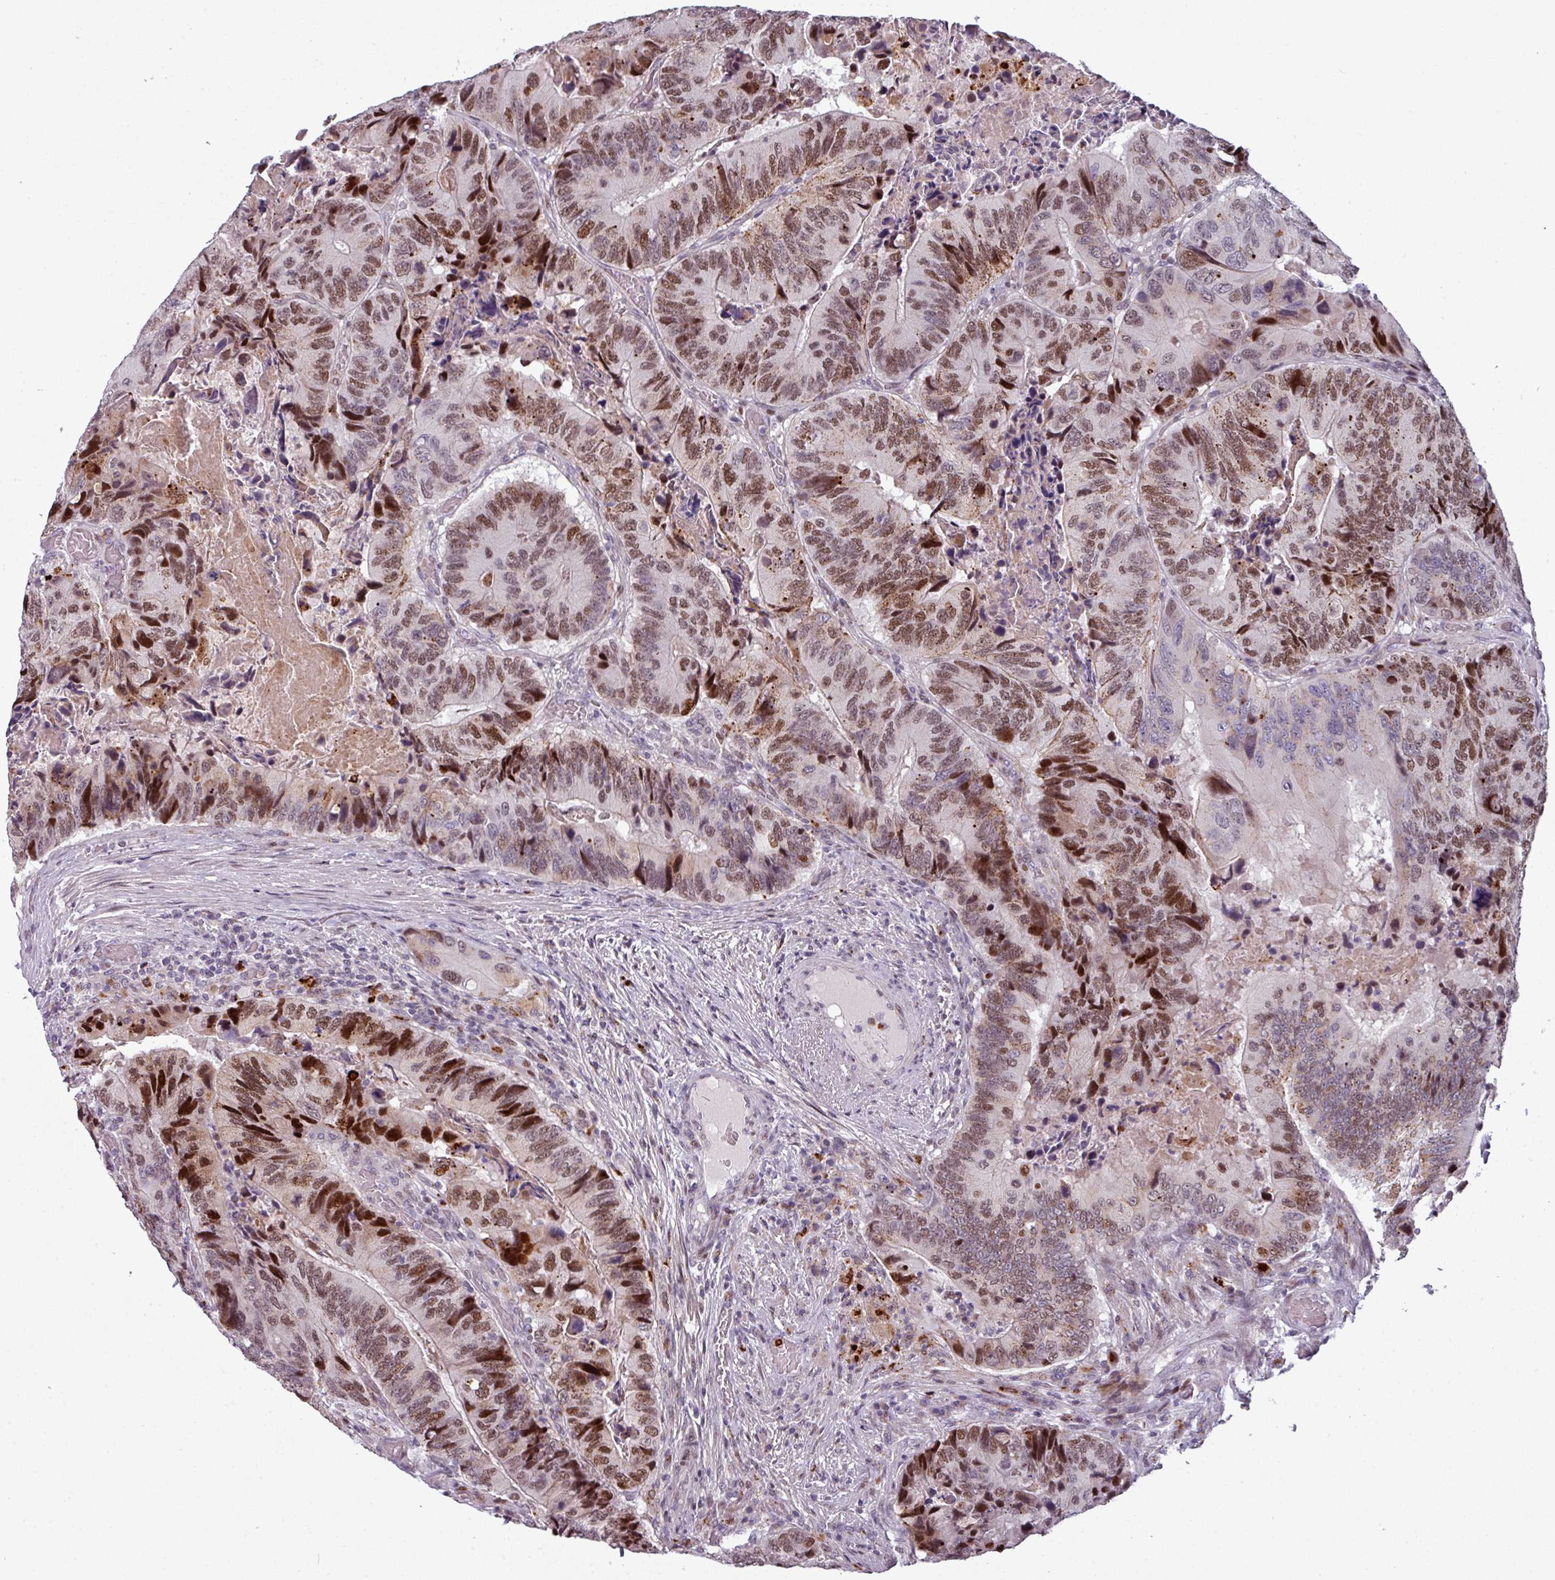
{"staining": {"intensity": "moderate", "quantity": ">75%", "location": "nuclear"}, "tissue": "colorectal cancer", "cell_type": "Tumor cells", "image_type": "cancer", "snomed": [{"axis": "morphology", "description": "Adenocarcinoma, NOS"}, {"axis": "topography", "description": "Colon"}], "caption": "The micrograph displays staining of adenocarcinoma (colorectal), revealing moderate nuclear protein positivity (brown color) within tumor cells.", "gene": "TMEFF1", "patient": {"sex": "male", "age": 84}}